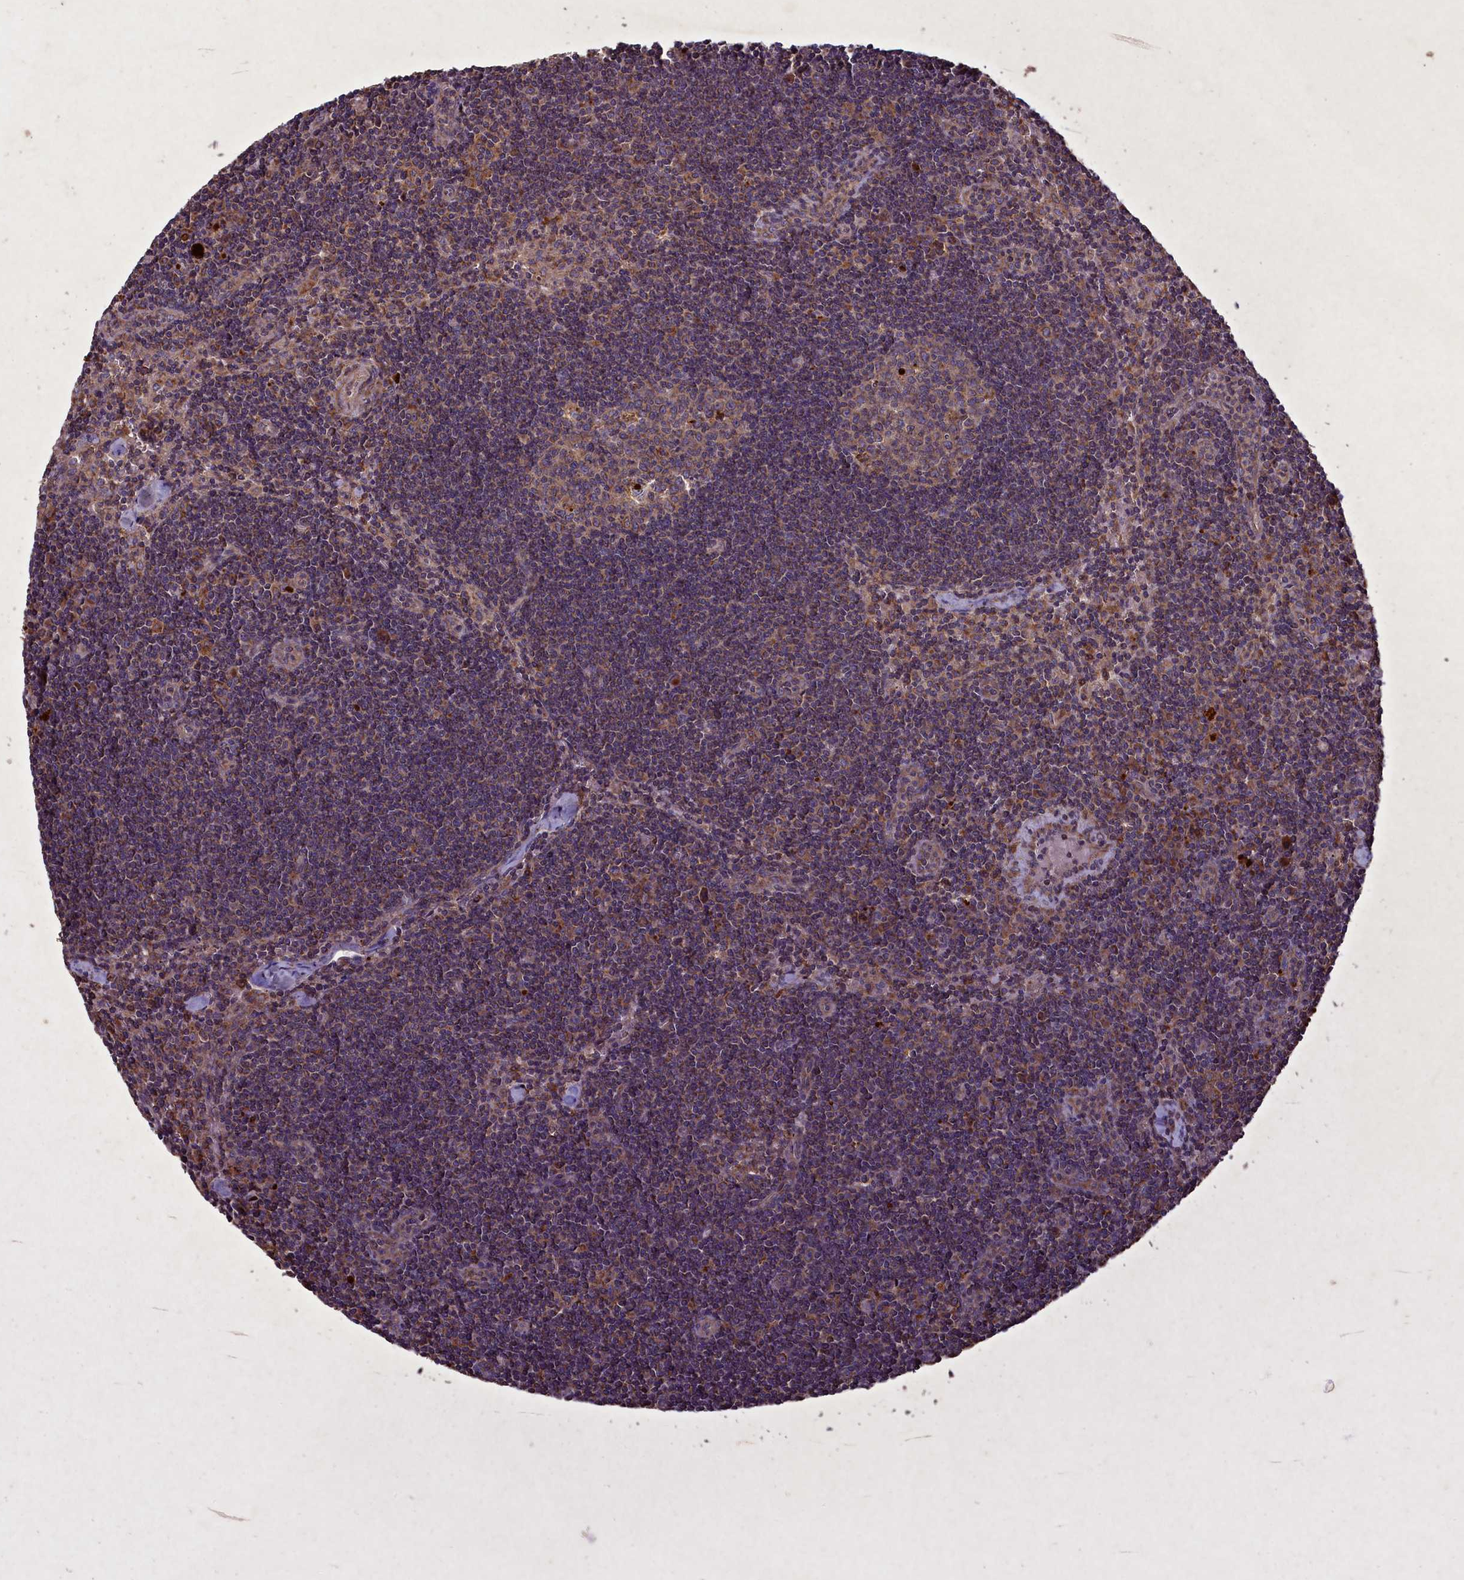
{"staining": {"intensity": "moderate", "quantity": "<25%", "location": "cytoplasmic/membranous"}, "tissue": "lymph node", "cell_type": "Germinal center cells", "image_type": "normal", "snomed": [{"axis": "morphology", "description": "Normal tissue, NOS"}, {"axis": "topography", "description": "Lymph node"}], "caption": "This image exhibits IHC staining of unremarkable lymph node, with low moderate cytoplasmic/membranous expression in approximately <25% of germinal center cells.", "gene": "CIAO2B", "patient": {"sex": "female", "age": 32}}